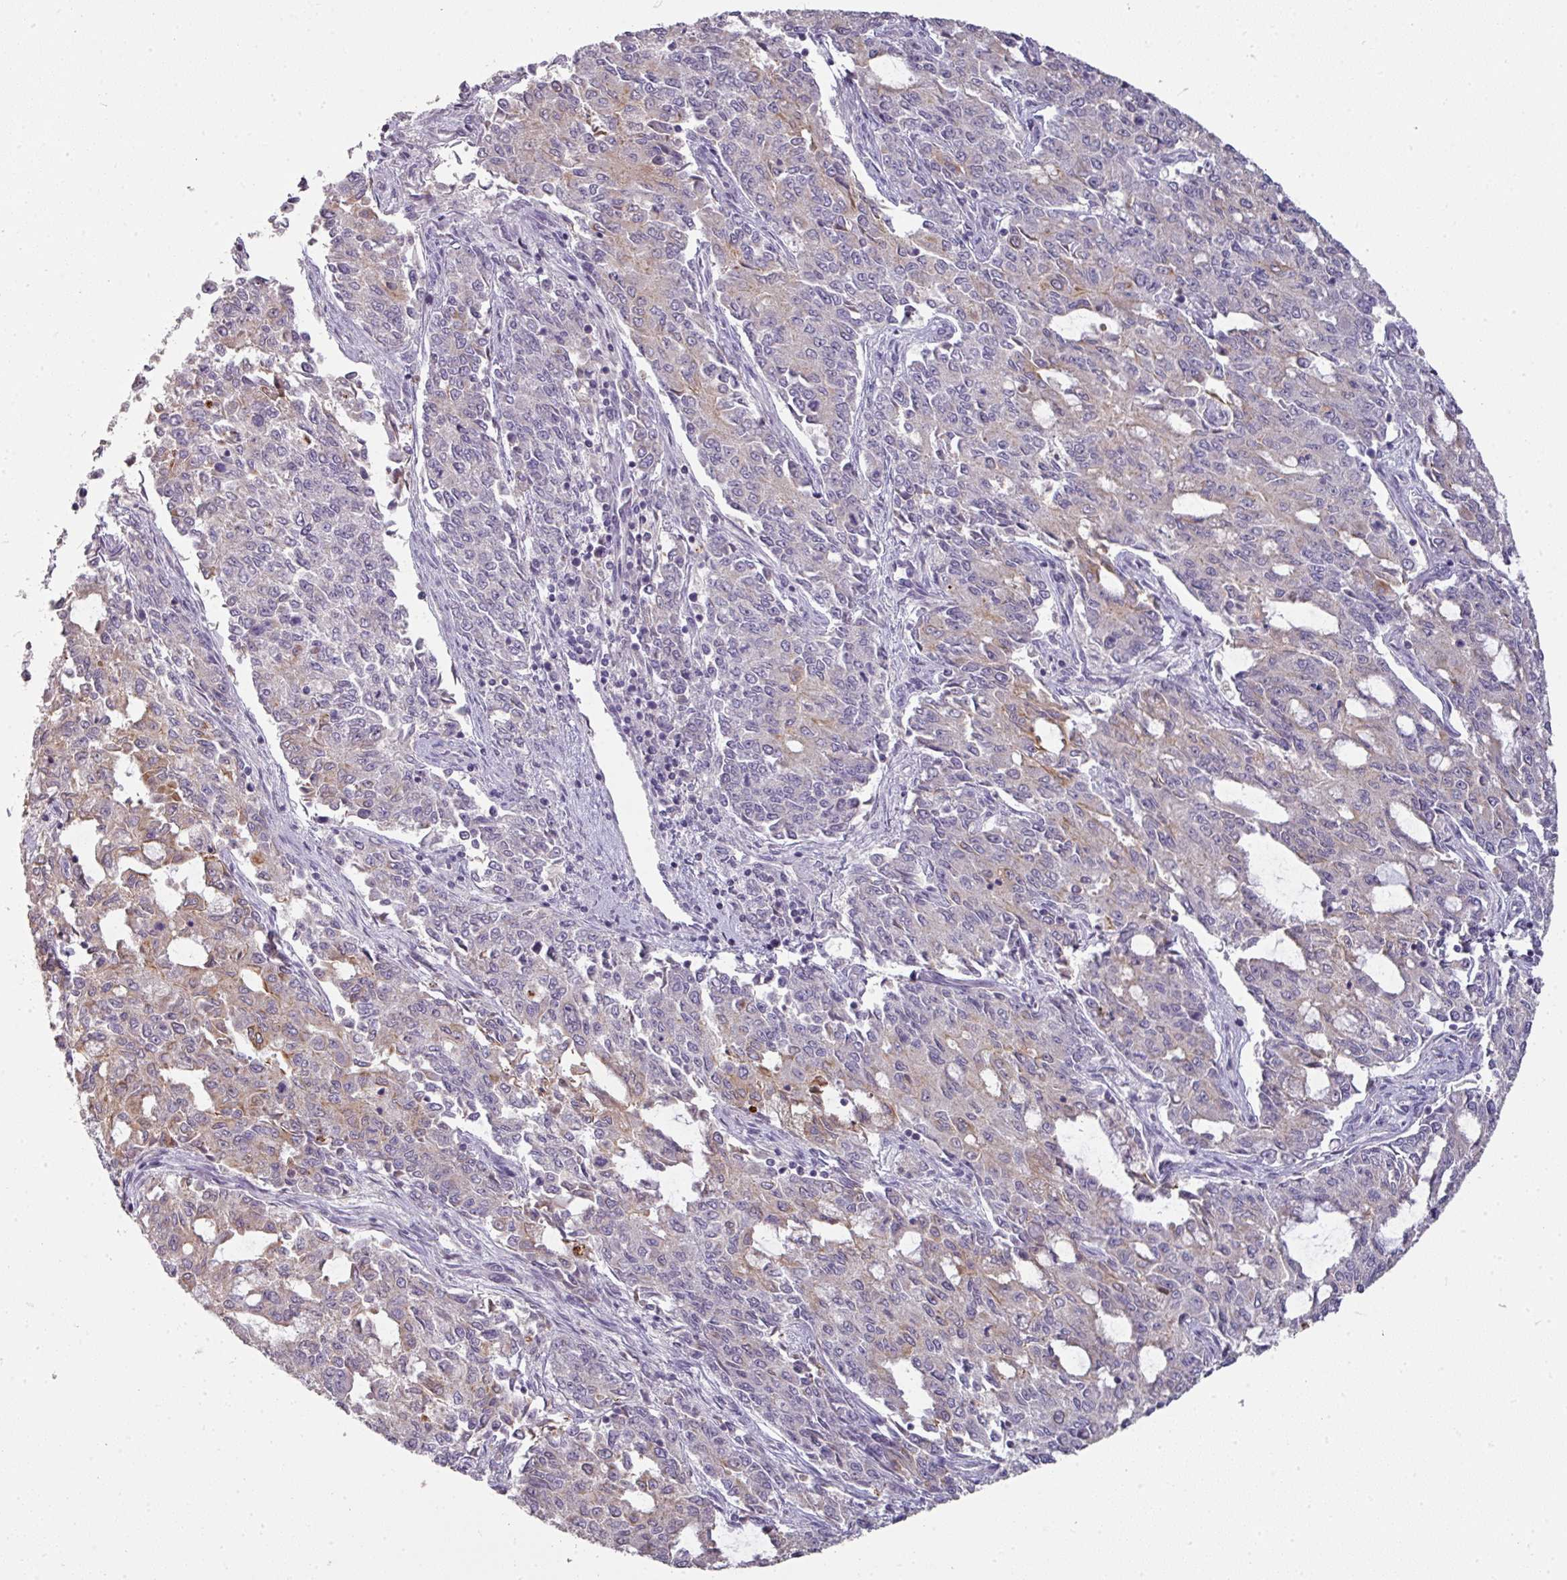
{"staining": {"intensity": "weak", "quantity": "<25%", "location": "cytoplasmic/membranous"}, "tissue": "endometrial cancer", "cell_type": "Tumor cells", "image_type": "cancer", "snomed": [{"axis": "morphology", "description": "Adenocarcinoma, NOS"}, {"axis": "topography", "description": "Endometrium"}], "caption": "An immunohistochemistry photomicrograph of endometrial cancer is shown. There is no staining in tumor cells of endometrial cancer. (IHC, brightfield microscopy, high magnification).", "gene": "GTF2H3", "patient": {"sex": "female", "age": 50}}